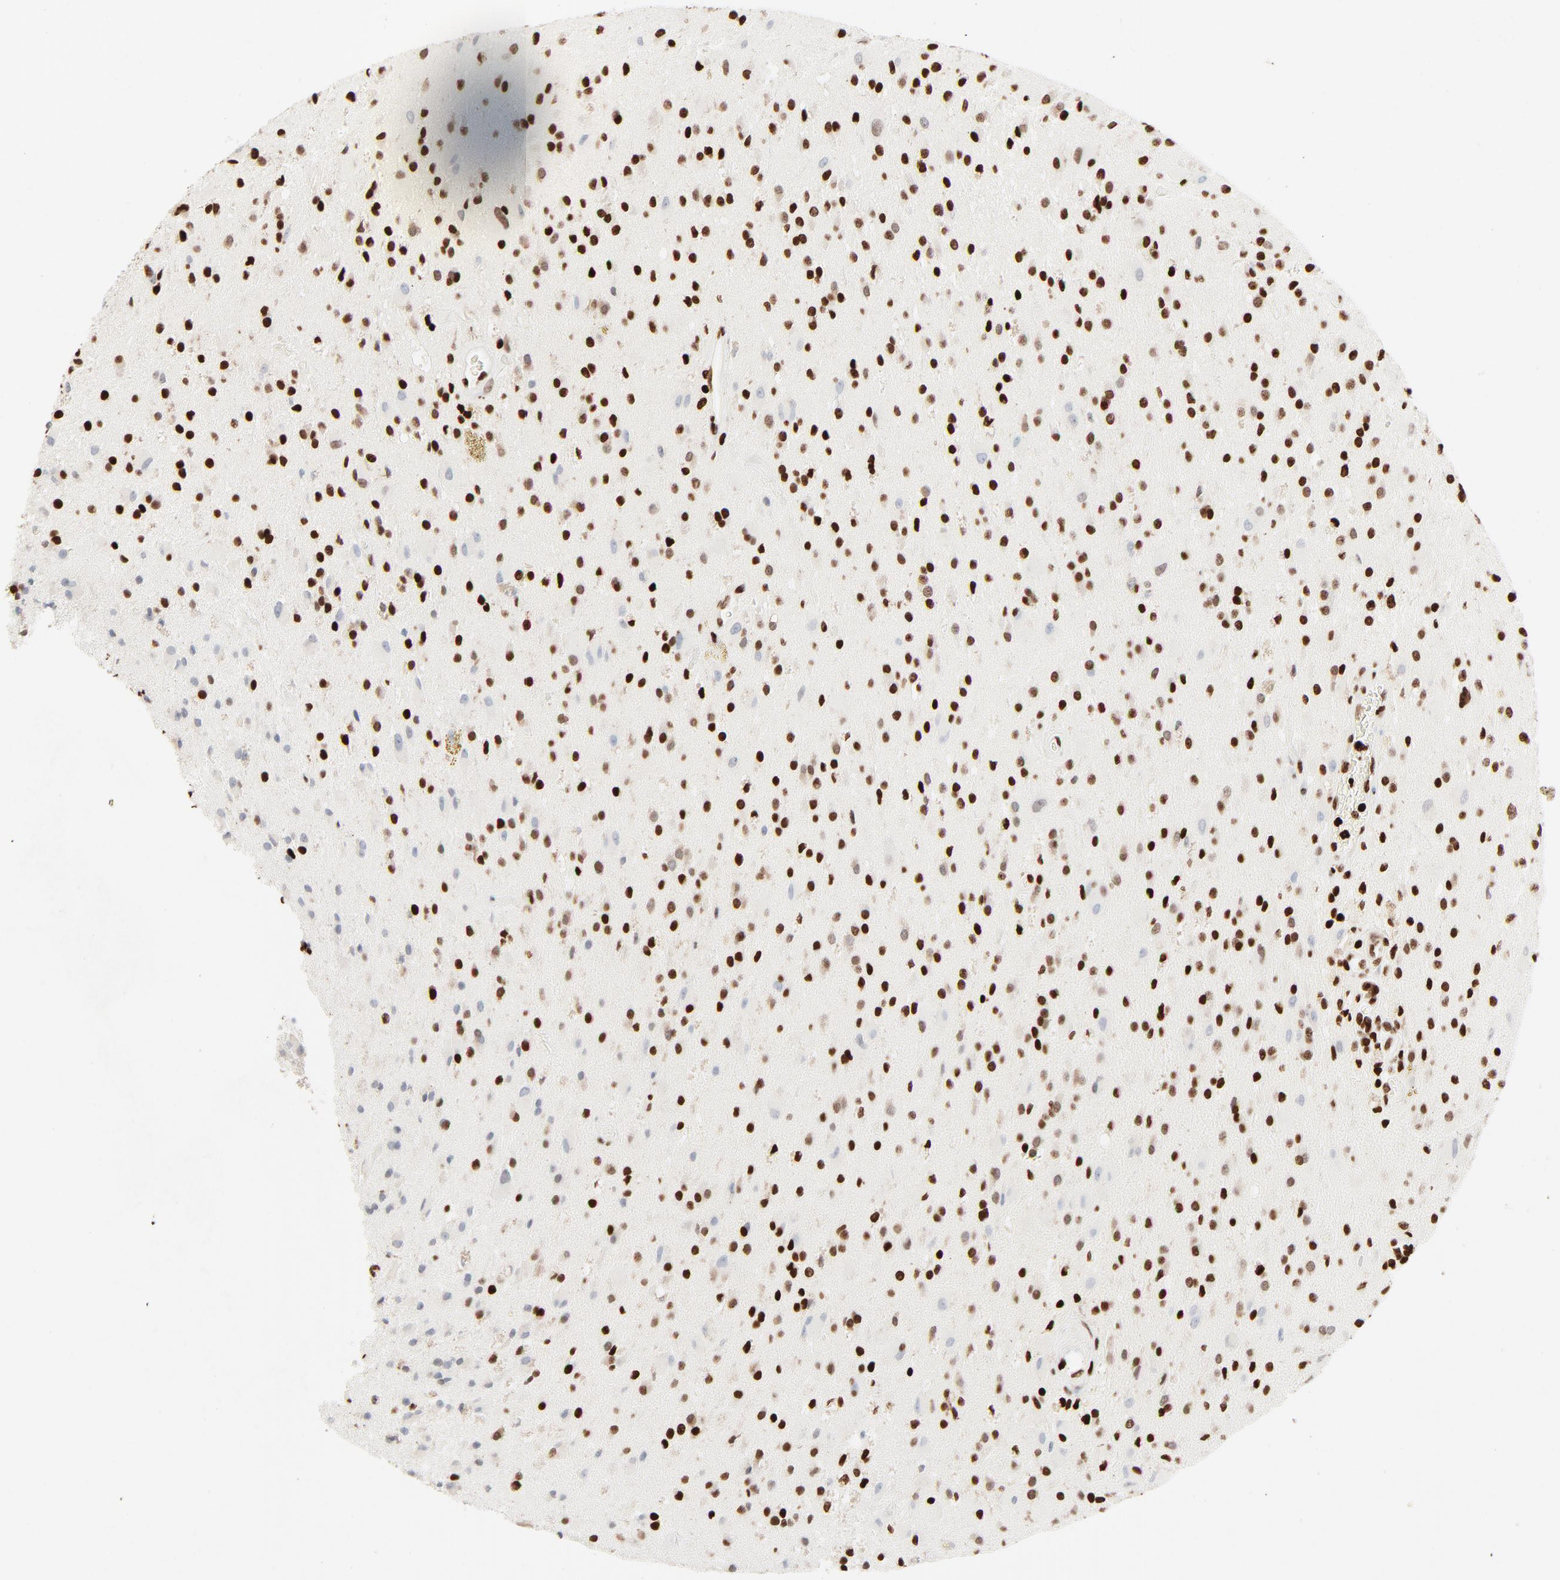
{"staining": {"intensity": "strong", "quantity": ">75%", "location": "nuclear"}, "tissue": "glioma", "cell_type": "Tumor cells", "image_type": "cancer", "snomed": [{"axis": "morphology", "description": "Glioma, malignant, Low grade"}, {"axis": "topography", "description": "Brain"}], "caption": "A micrograph of glioma stained for a protein demonstrates strong nuclear brown staining in tumor cells.", "gene": "HMGB2", "patient": {"sex": "male", "age": 58}}